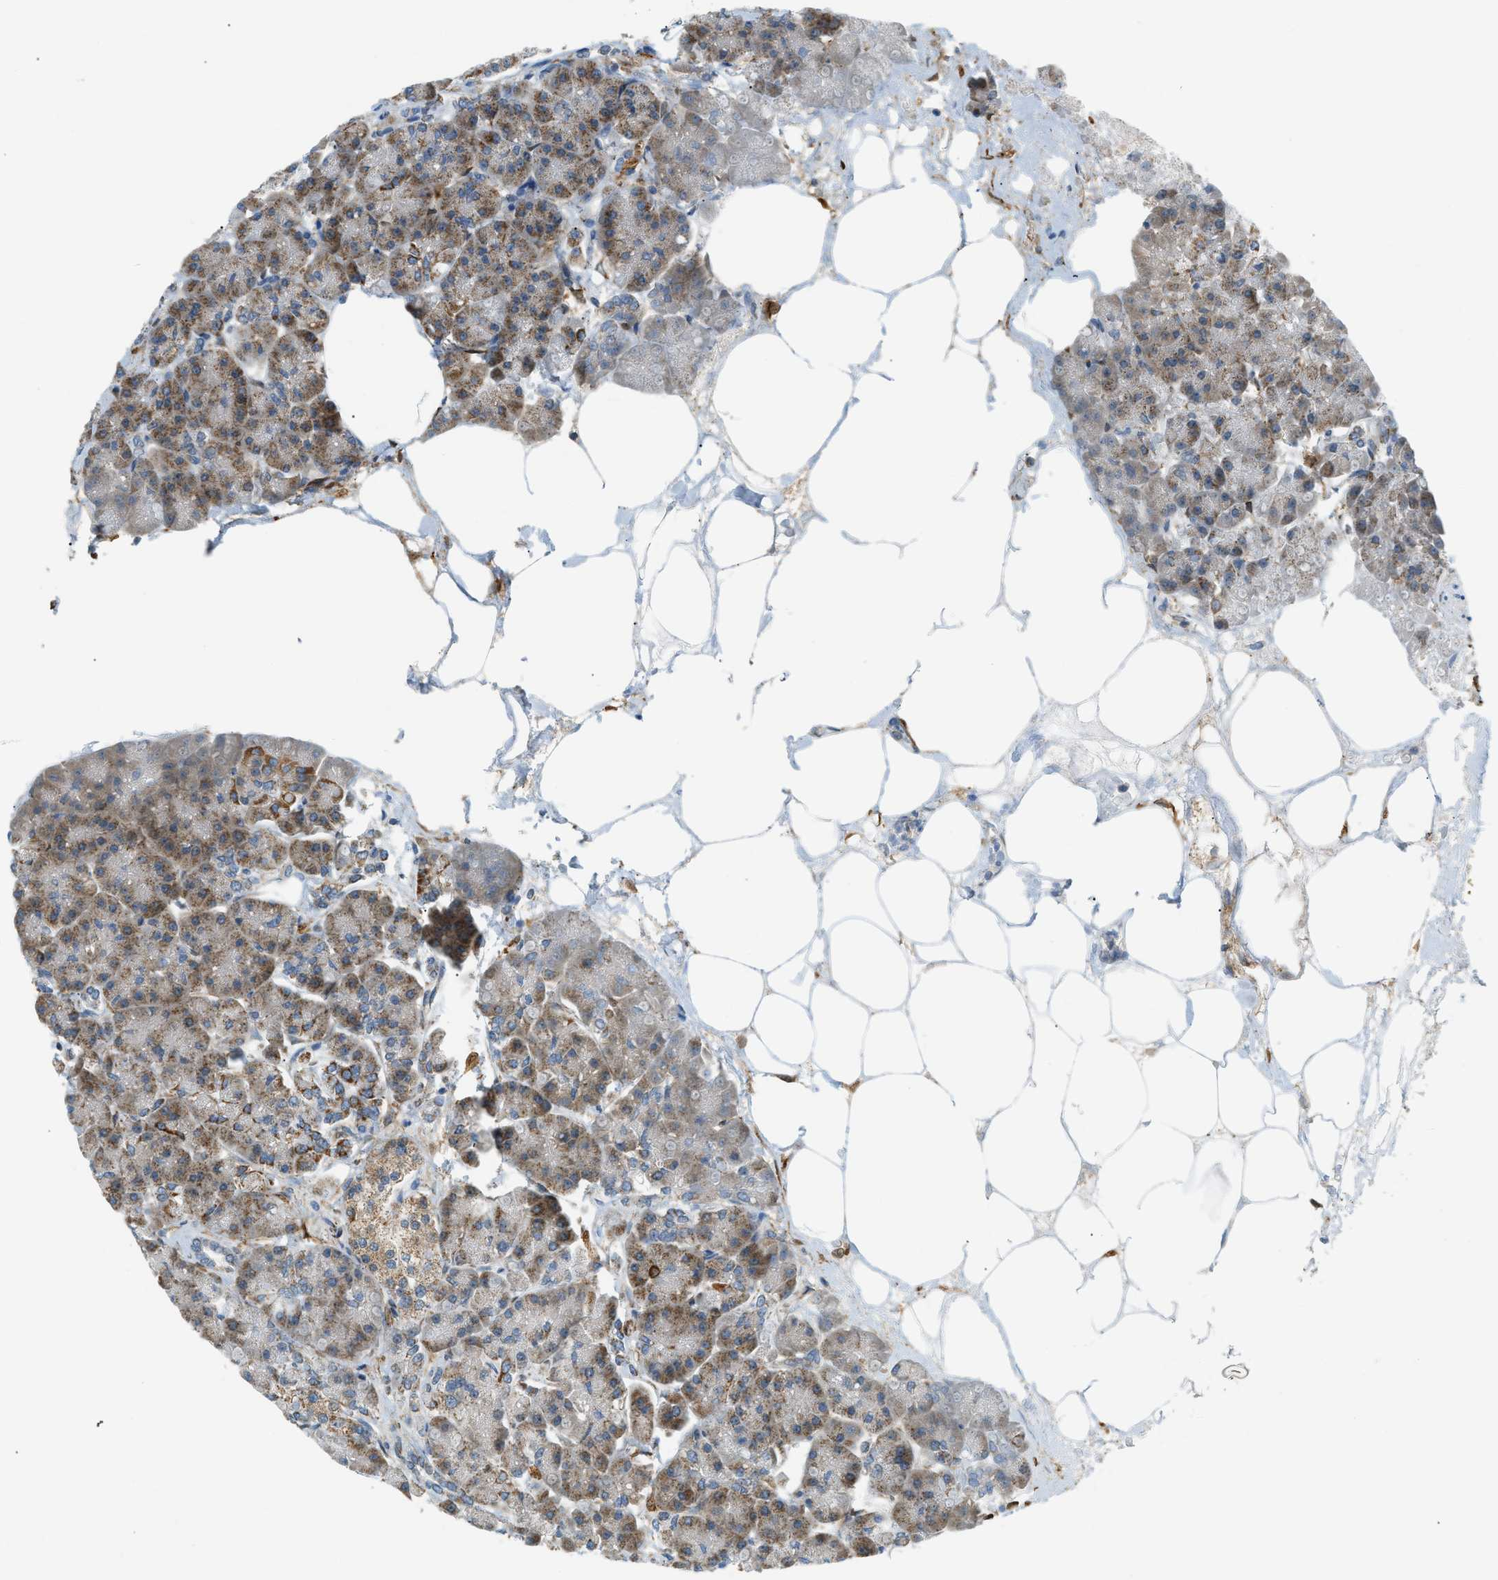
{"staining": {"intensity": "weak", "quantity": "25%-75%", "location": "cytoplasmic/membranous"}, "tissue": "pancreas", "cell_type": "Exocrine glandular cells", "image_type": "normal", "snomed": [{"axis": "morphology", "description": "Normal tissue, NOS"}, {"axis": "topography", "description": "Pancreas"}], "caption": "A high-resolution photomicrograph shows IHC staining of benign pancreas, which displays weak cytoplasmic/membranous staining in about 25%-75% of exocrine glandular cells. (DAB (3,3'-diaminobenzidine) = brown stain, brightfield microscopy at high magnification).", "gene": "PIGG", "patient": {"sex": "female", "age": 70}}